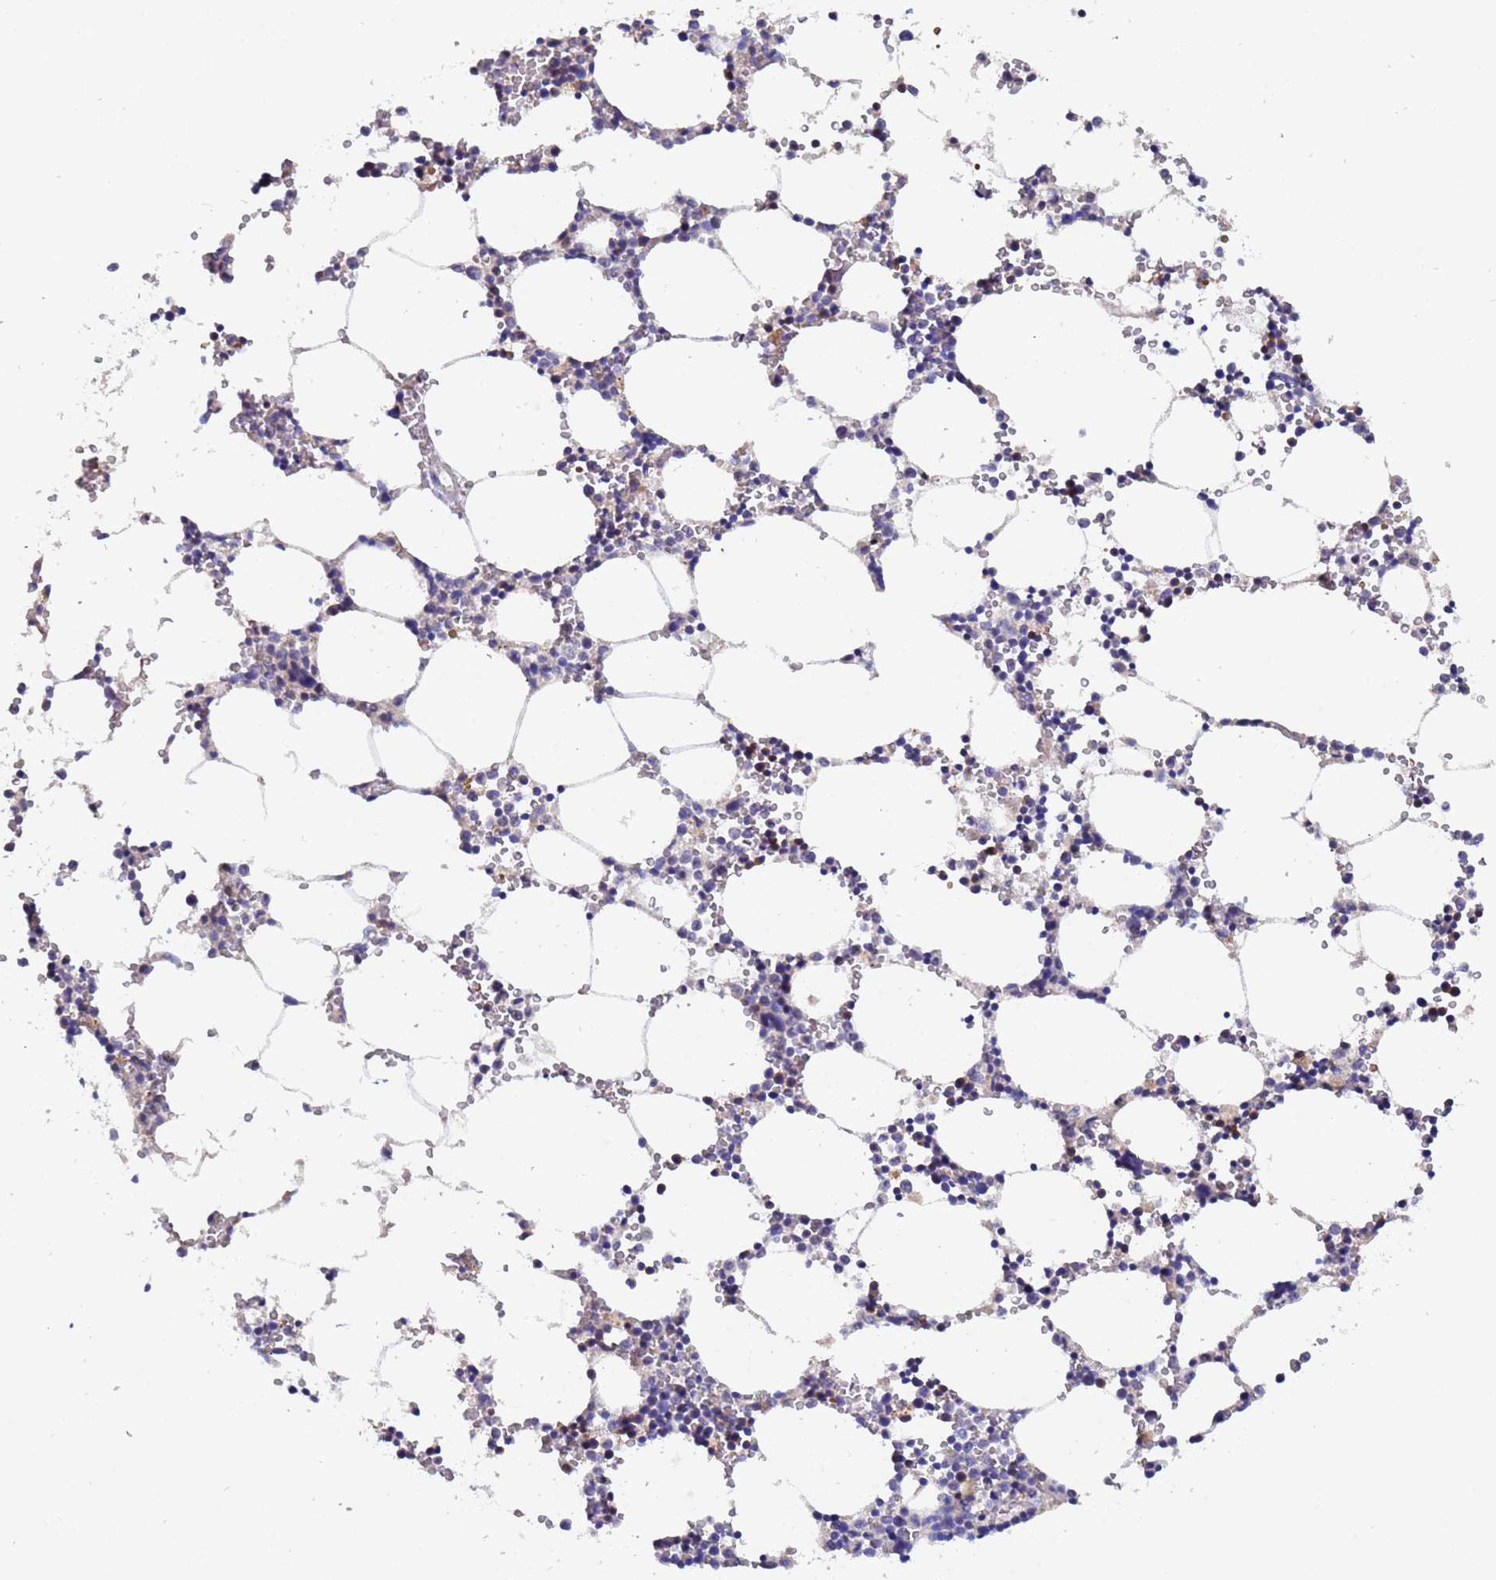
{"staining": {"intensity": "moderate", "quantity": "<25%", "location": "nuclear"}, "tissue": "bone marrow", "cell_type": "Hematopoietic cells", "image_type": "normal", "snomed": [{"axis": "morphology", "description": "Normal tissue, NOS"}, {"axis": "topography", "description": "Bone marrow"}], "caption": "The micrograph shows a brown stain indicating the presence of a protein in the nuclear of hematopoietic cells in bone marrow.", "gene": "IHO1", "patient": {"sex": "female", "age": 64}}